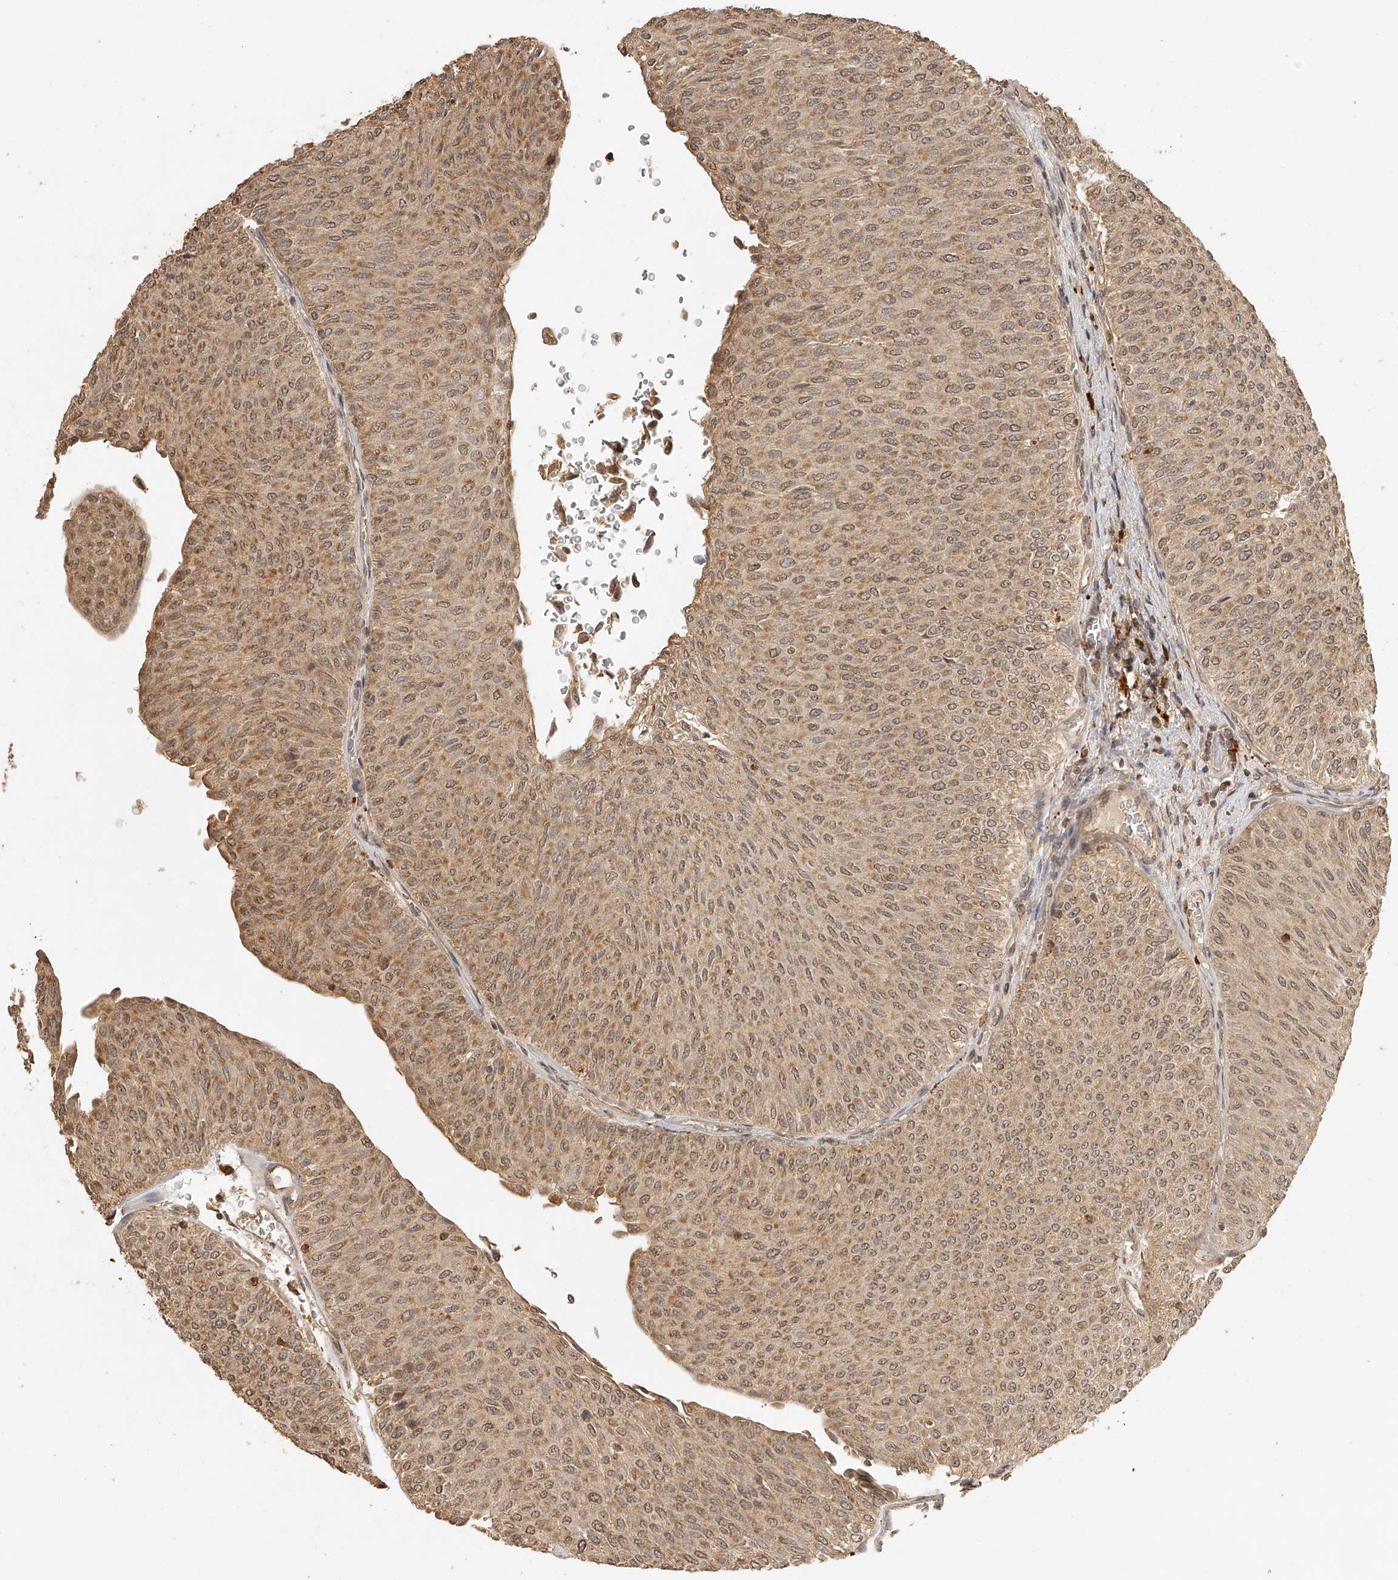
{"staining": {"intensity": "moderate", "quantity": ">75%", "location": "cytoplasmic/membranous,nuclear"}, "tissue": "urothelial cancer", "cell_type": "Tumor cells", "image_type": "cancer", "snomed": [{"axis": "morphology", "description": "Urothelial carcinoma, Low grade"}, {"axis": "topography", "description": "Urinary bladder"}], "caption": "Immunohistochemistry (IHC) of urothelial cancer displays medium levels of moderate cytoplasmic/membranous and nuclear expression in approximately >75% of tumor cells.", "gene": "BCL2L11", "patient": {"sex": "male", "age": 78}}